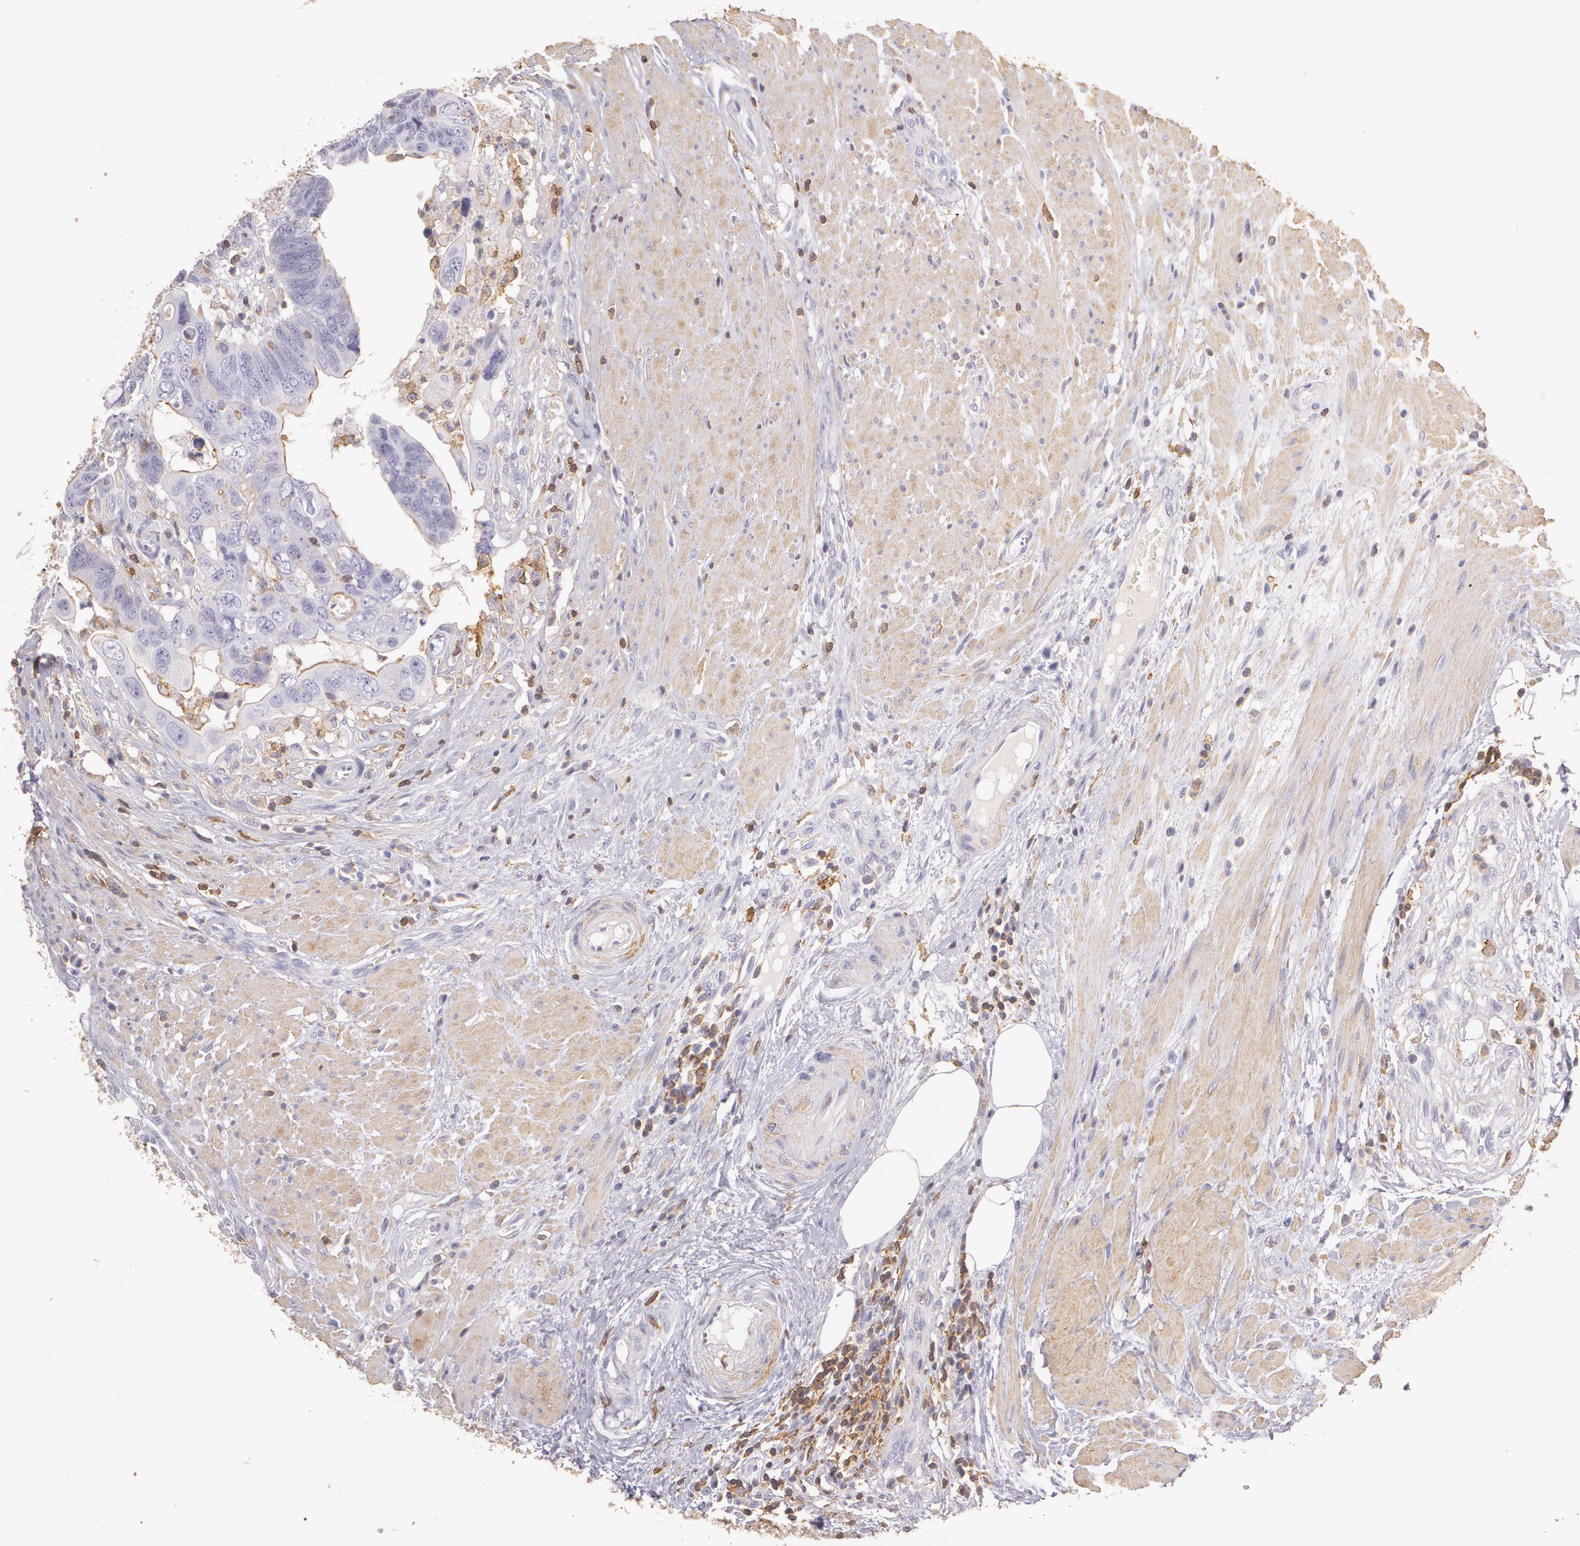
{"staining": {"intensity": "negative", "quantity": "none", "location": "none"}, "tissue": "colorectal cancer", "cell_type": "Tumor cells", "image_type": "cancer", "snomed": [{"axis": "morphology", "description": "Adenocarcinoma, NOS"}, {"axis": "topography", "description": "Rectum"}], "caption": "High power microscopy photomicrograph of an immunohistochemistry (IHC) image of adenocarcinoma (colorectal), revealing no significant expression in tumor cells.", "gene": "TGFBR1", "patient": {"sex": "male", "age": 53}}